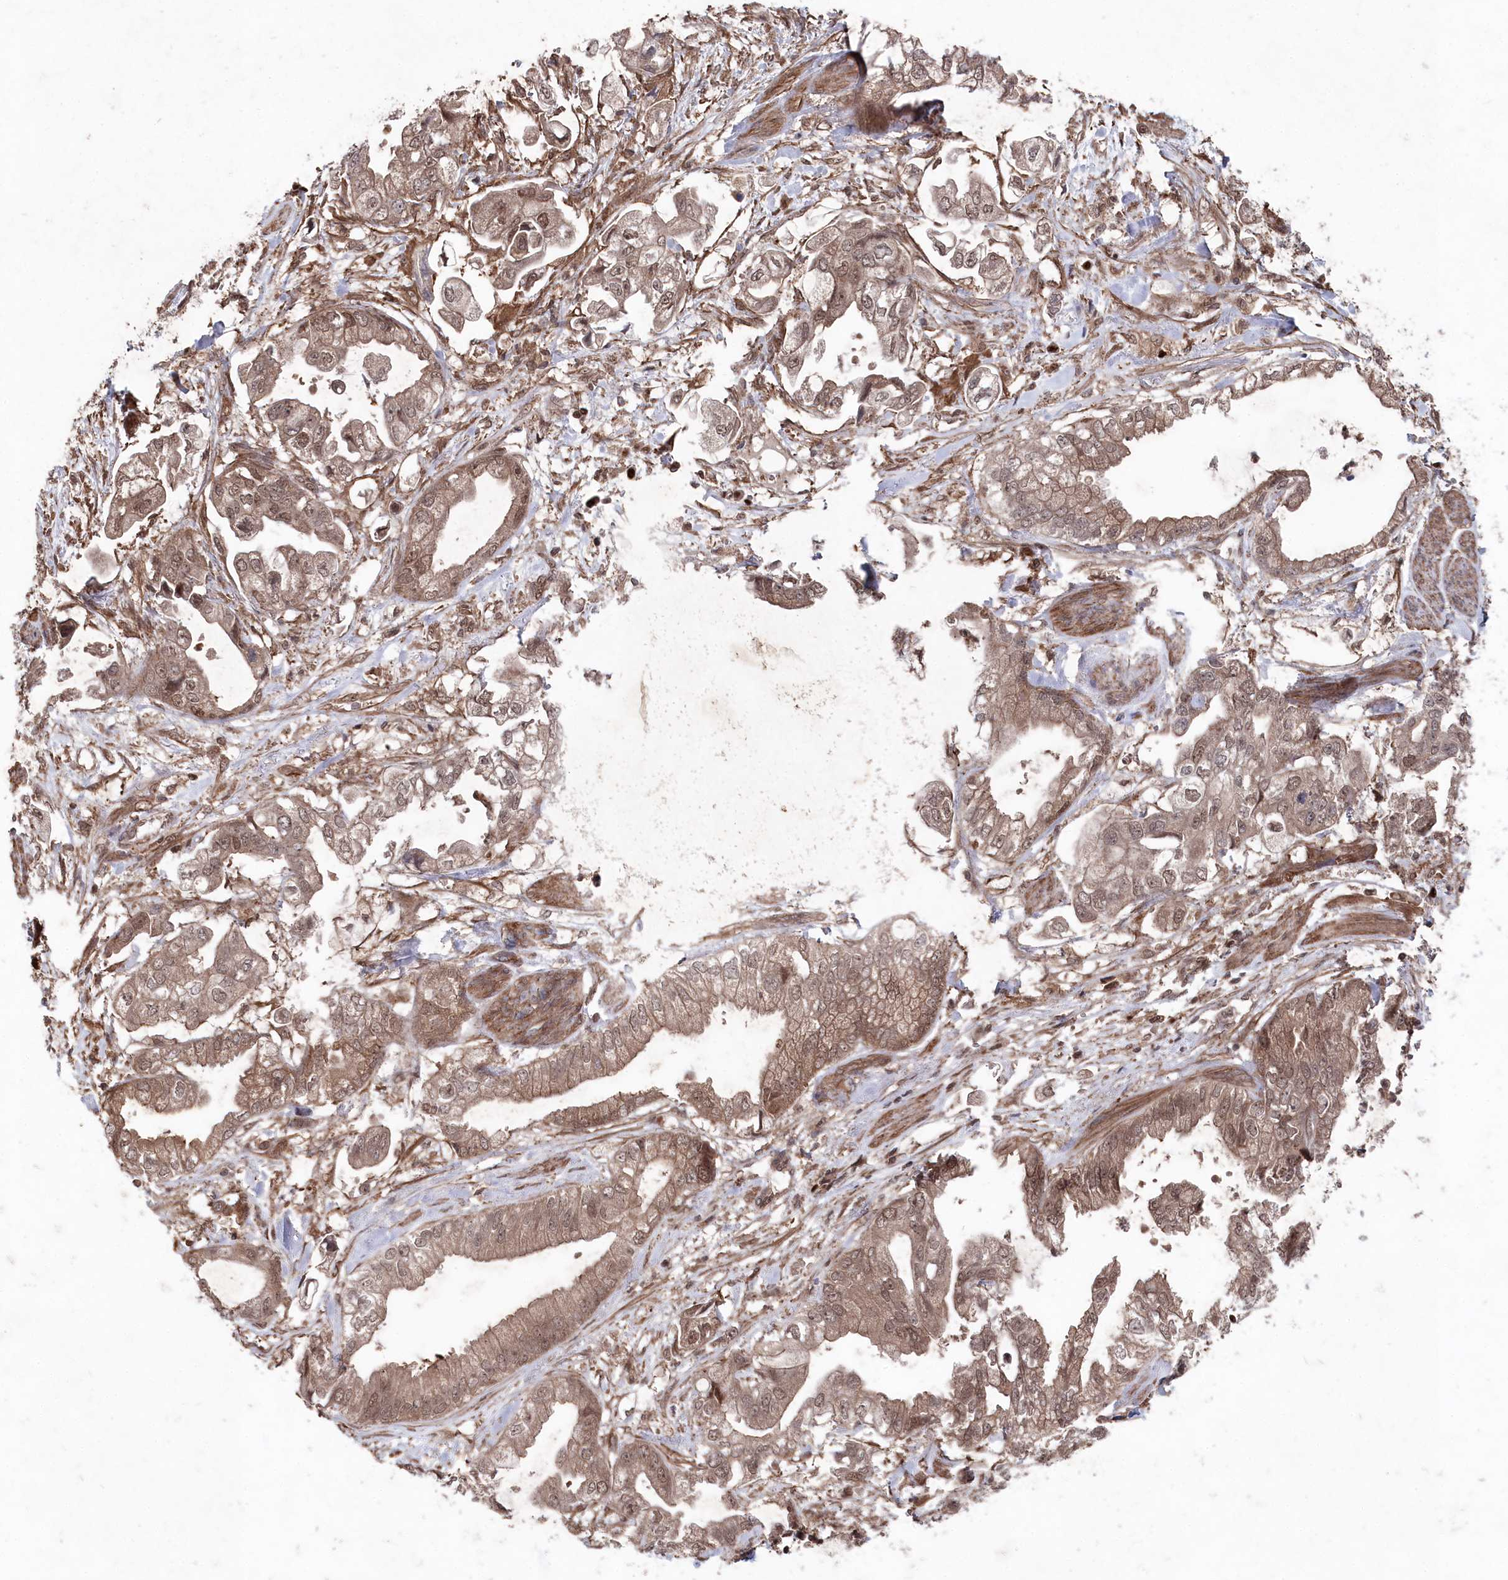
{"staining": {"intensity": "weak", "quantity": ">75%", "location": "cytoplasmic/membranous,nuclear"}, "tissue": "stomach cancer", "cell_type": "Tumor cells", "image_type": "cancer", "snomed": [{"axis": "morphology", "description": "Adenocarcinoma, NOS"}, {"axis": "topography", "description": "Stomach"}], "caption": "Protein analysis of stomach cancer (adenocarcinoma) tissue shows weak cytoplasmic/membranous and nuclear positivity in about >75% of tumor cells. Using DAB (brown) and hematoxylin (blue) stains, captured at high magnification using brightfield microscopy.", "gene": "BORCS7", "patient": {"sex": "male", "age": 62}}